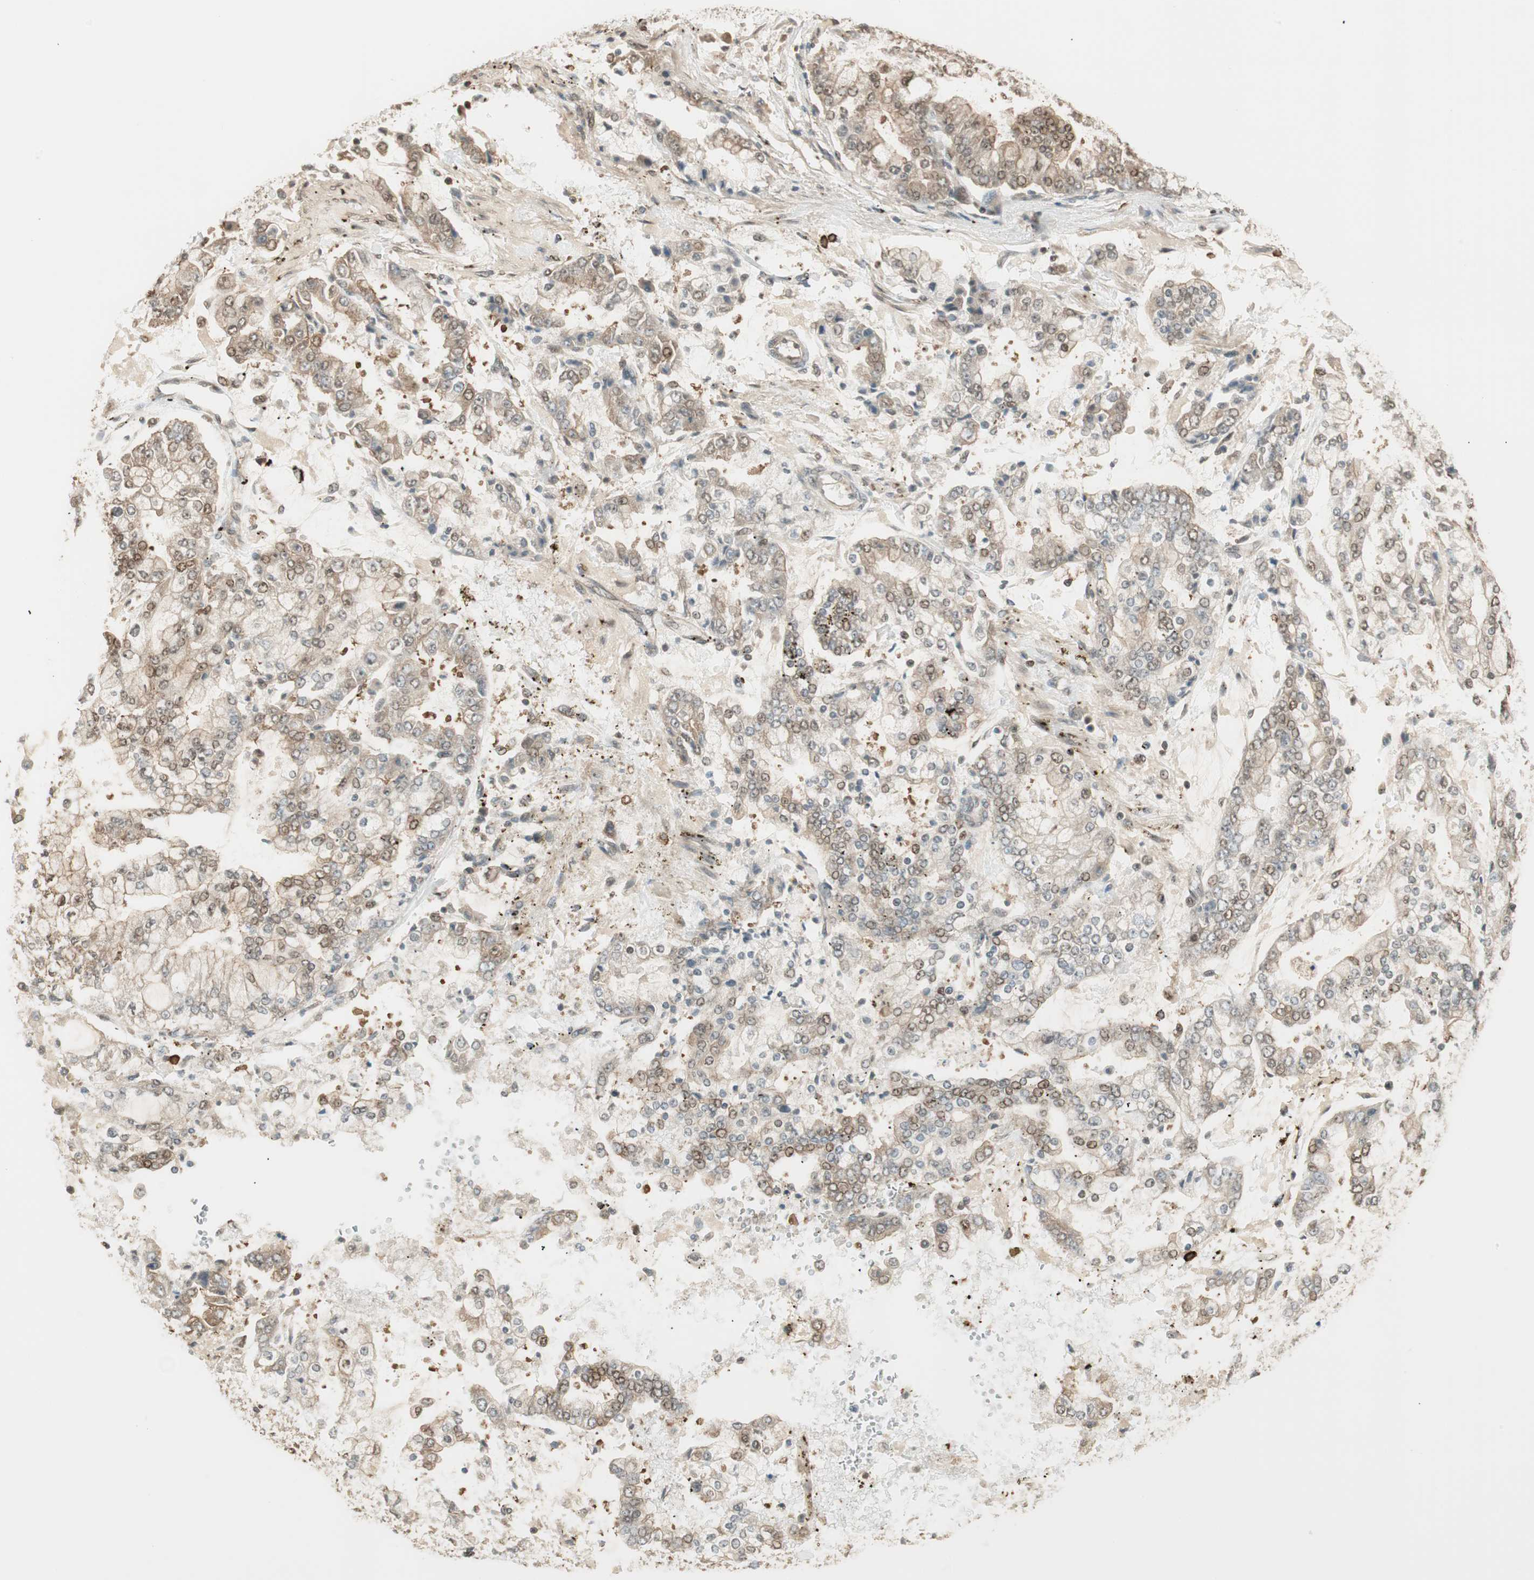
{"staining": {"intensity": "moderate", "quantity": ">75%", "location": "cytoplasmic/membranous,nuclear"}, "tissue": "stomach cancer", "cell_type": "Tumor cells", "image_type": "cancer", "snomed": [{"axis": "morphology", "description": "Adenocarcinoma, NOS"}, {"axis": "topography", "description": "Stomach"}], "caption": "IHC of human adenocarcinoma (stomach) exhibits medium levels of moderate cytoplasmic/membranous and nuclear expression in approximately >75% of tumor cells.", "gene": "ZNF443", "patient": {"sex": "male", "age": 76}}